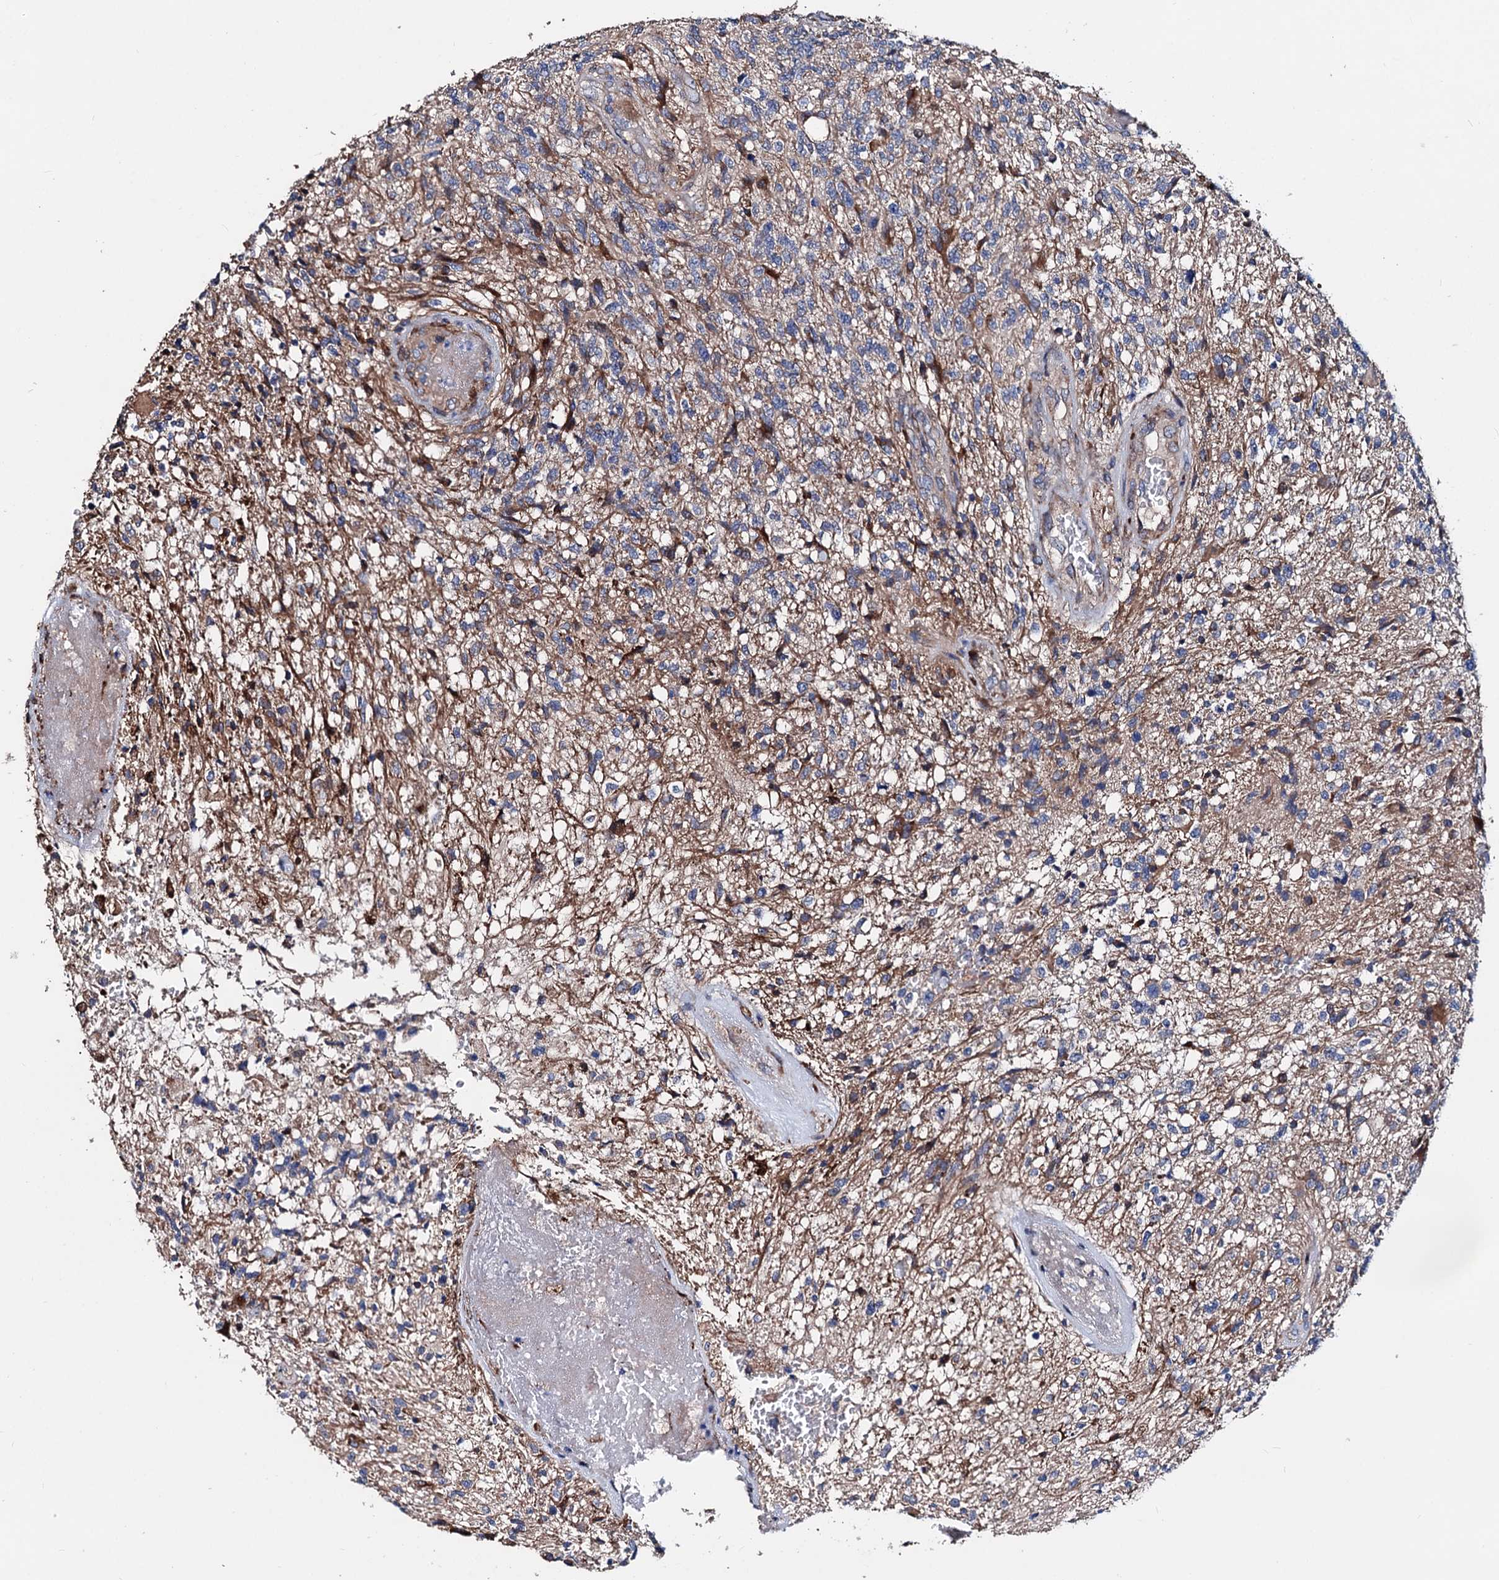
{"staining": {"intensity": "moderate", "quantity": "<25%", "location": "cytoplasmic/membranous"}, "tissue": "glioma", "cell_type": "Tumor cells", "image_type": "cancer", "snomed": [{"axis": "morphology", "description": "Glioma, malignant, High grade"}, {"axis": "topography", "description": "Brain"}], "caption": "Human high-grade glioma (malignant) stained with a protein marker exhibits moderate staining in tumor cells.", "gene": "AKAP11", "patient": {"sex": "male", "age": 56}}